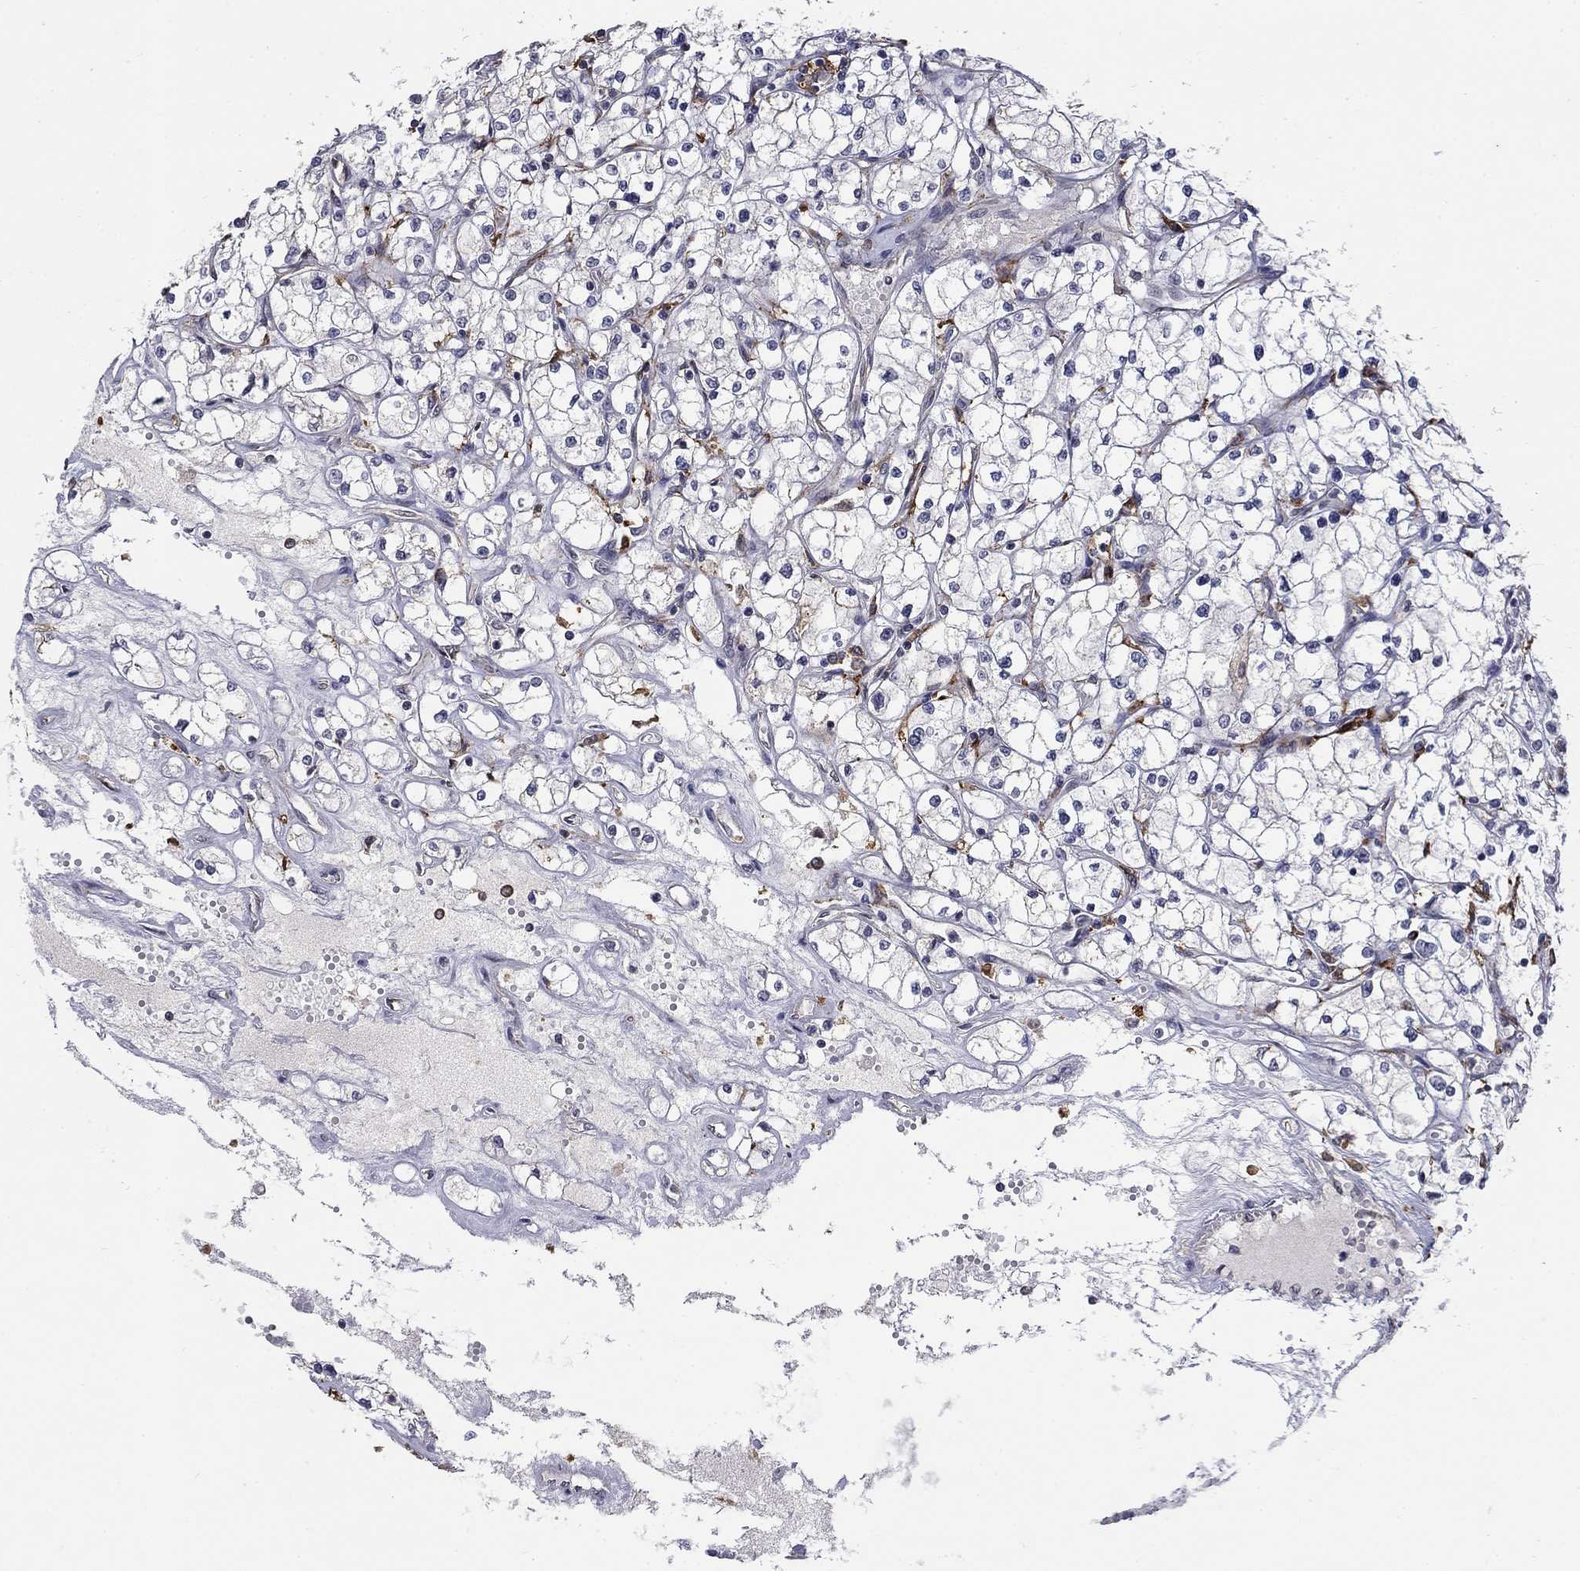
{"staining": {"intensity": "negative", "quantity": "none", "location": "none"}, "tissue": "renal cancer", "cell_type": "Tumor cells", "image_type": "cancer", "snomed": [{"axis": "morphology", "description": "Adenocarcinoma, NOS"}, {"axis": "topography", "description": "Kidney"}], "caption": "This is an immunohistochemistry photomicrograph of human renal adenocarcinoma. There is no expression in tumor cells.", "gene": "GRIA3", "patient": {"sex": "male", "age": 67}}